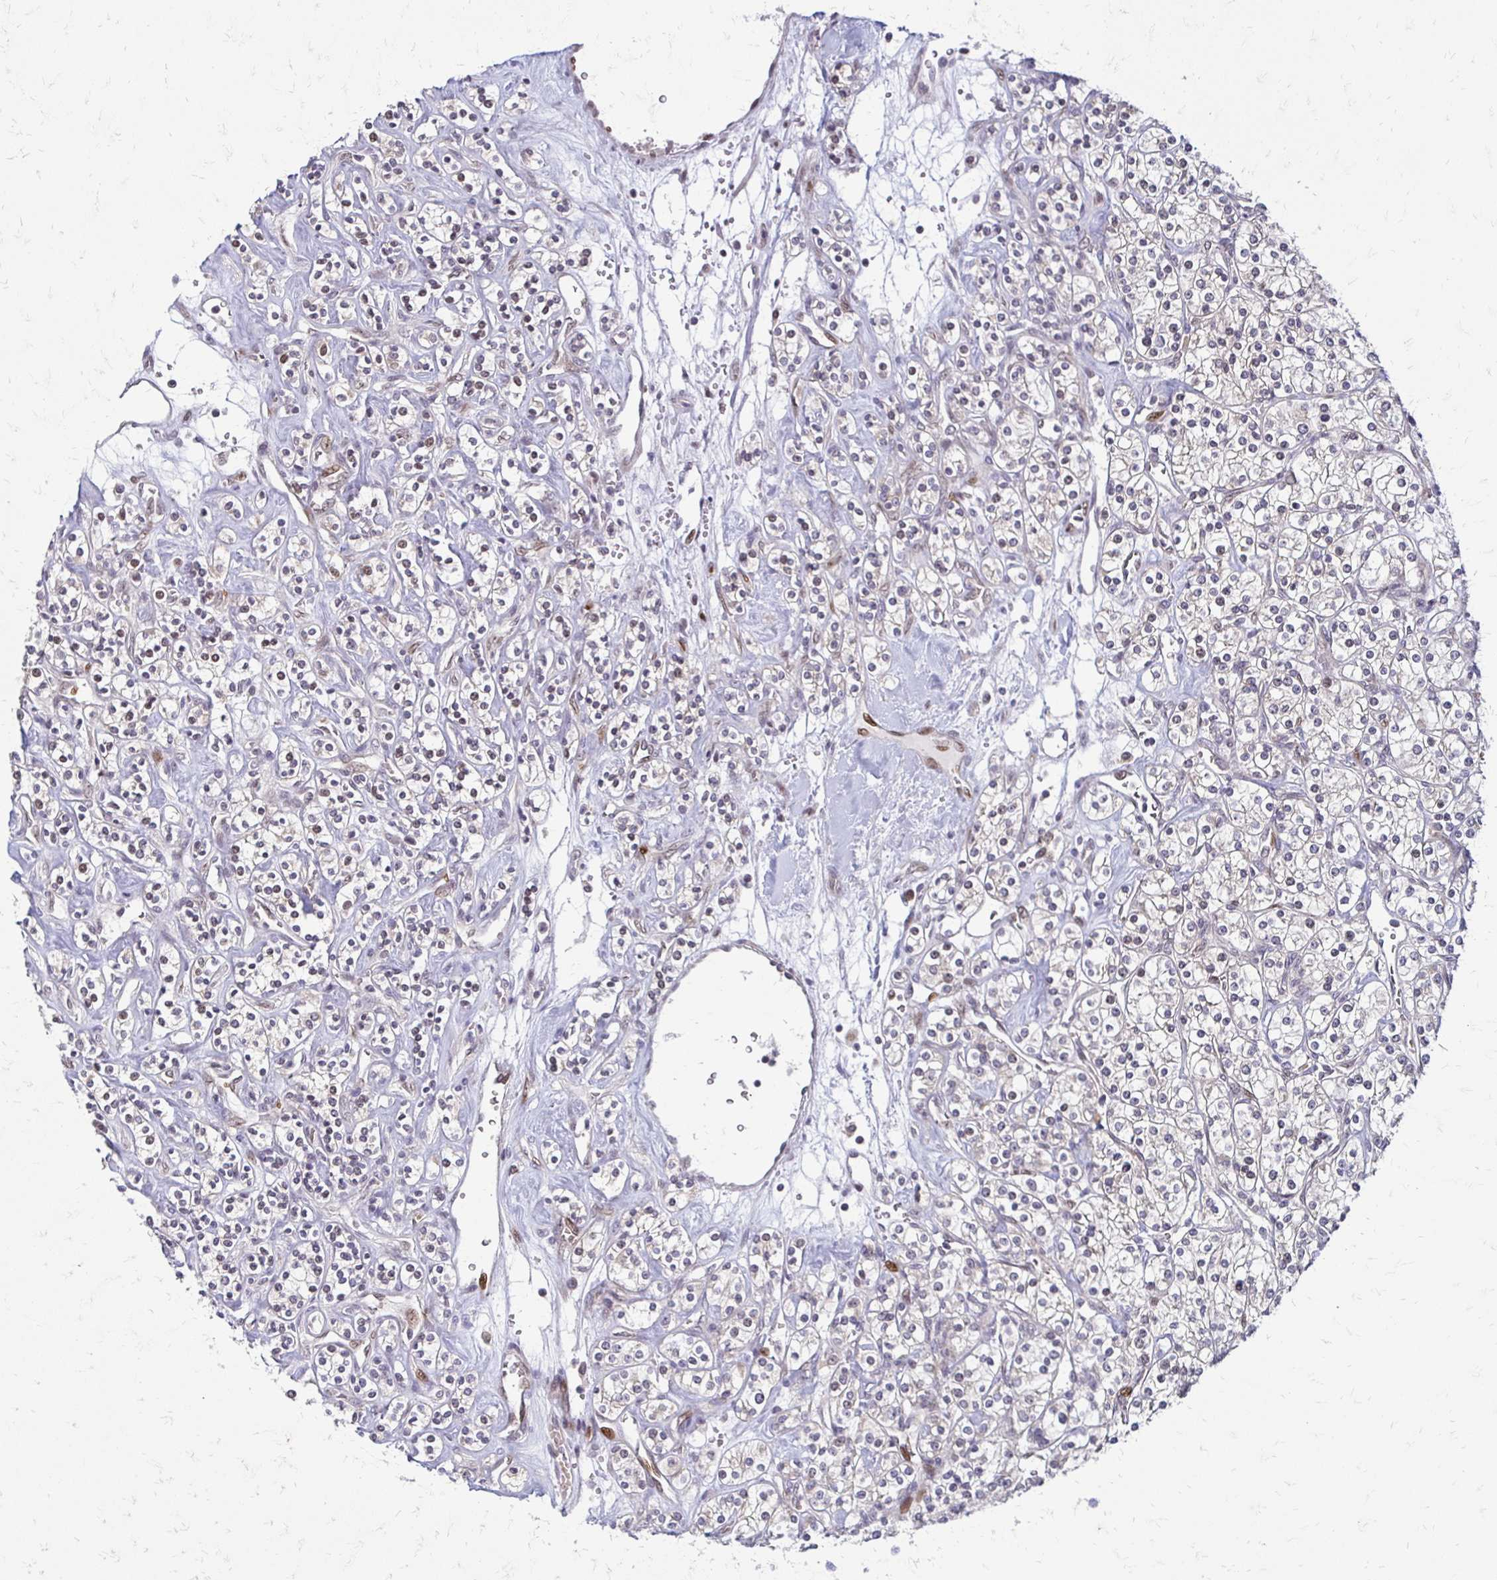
{"staining": {"intensity": "negative", "quantity": "none", "location": "none"}, "tissue": "renal cancer", "cell_type": "Tumor cells", "image_type": "cancer", "snomed": [{"axis": "morphology", "description": "Adenocarcinoma, NOS"}, {"axis": "topography", "description": "Kidney"}], "caption": "DAB immunohistochemical staining of renal cancer (adenocarcinoma) shows no significant staining in tumor cells. (DAB IHC visualized using brightfield microscopy, high magnification).", "gene": "TRIR", "patient": {"sex": "male", "age": 77}}